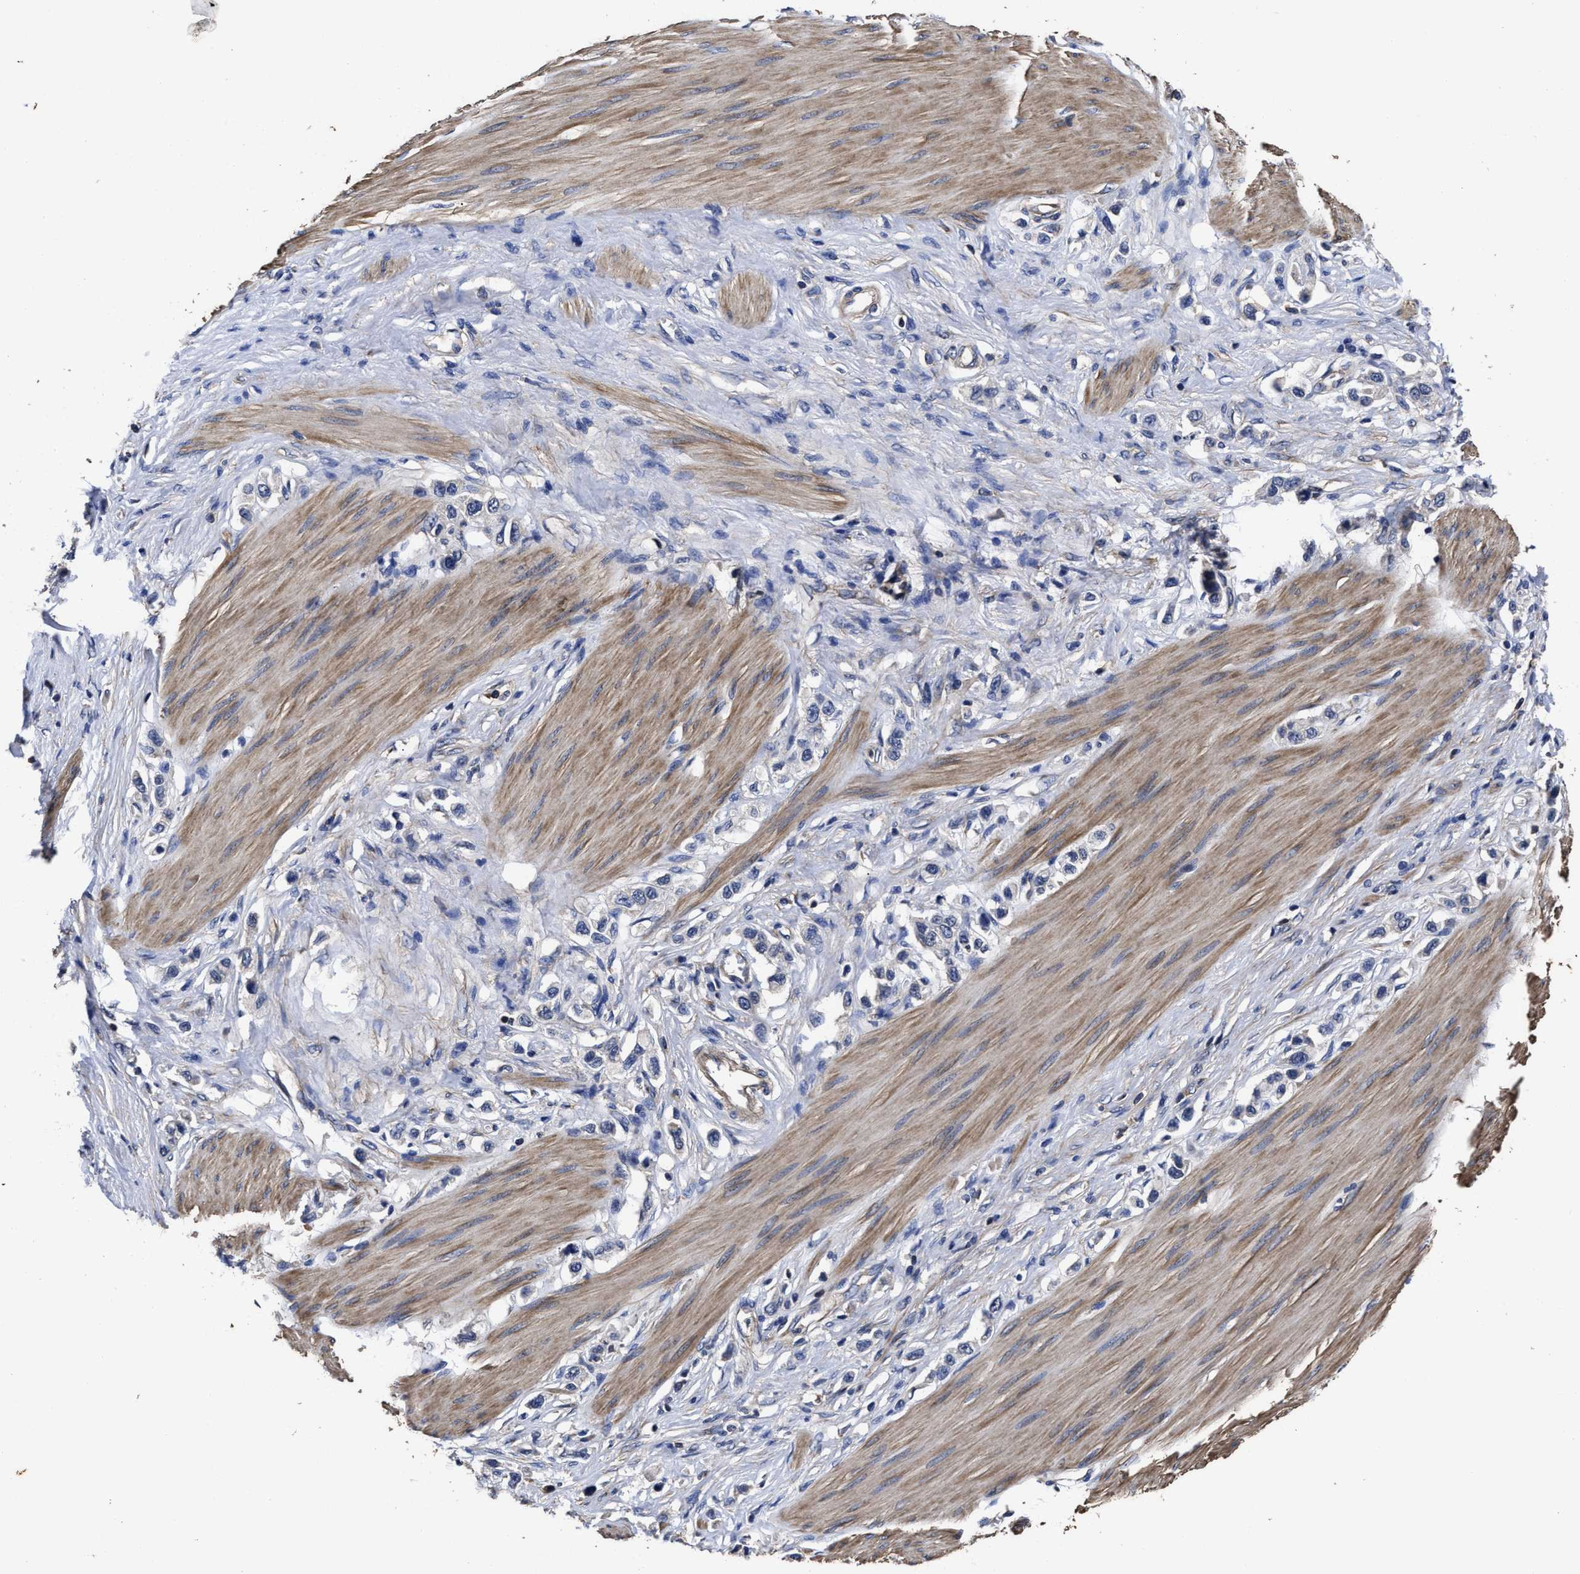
{"staining": {"intensity": "negative", "quantity": "none", "location": "none"}, "tissue": "stomach cancer", "cell_type": "Tumor cells", "image_type": "cancer", "snomed": [{"axis": "morphology", "description": "Adenocarcinoma, NOS"}, {"axis": "topography", "description": "Stomach"}], "caption": "DAB immunohistochemical staining of human stomach adenocarcinoma demonstrates no significant expression in tumor cells.", "gene": "AVEN", "patient": {"sex": "female", "age": 65}}